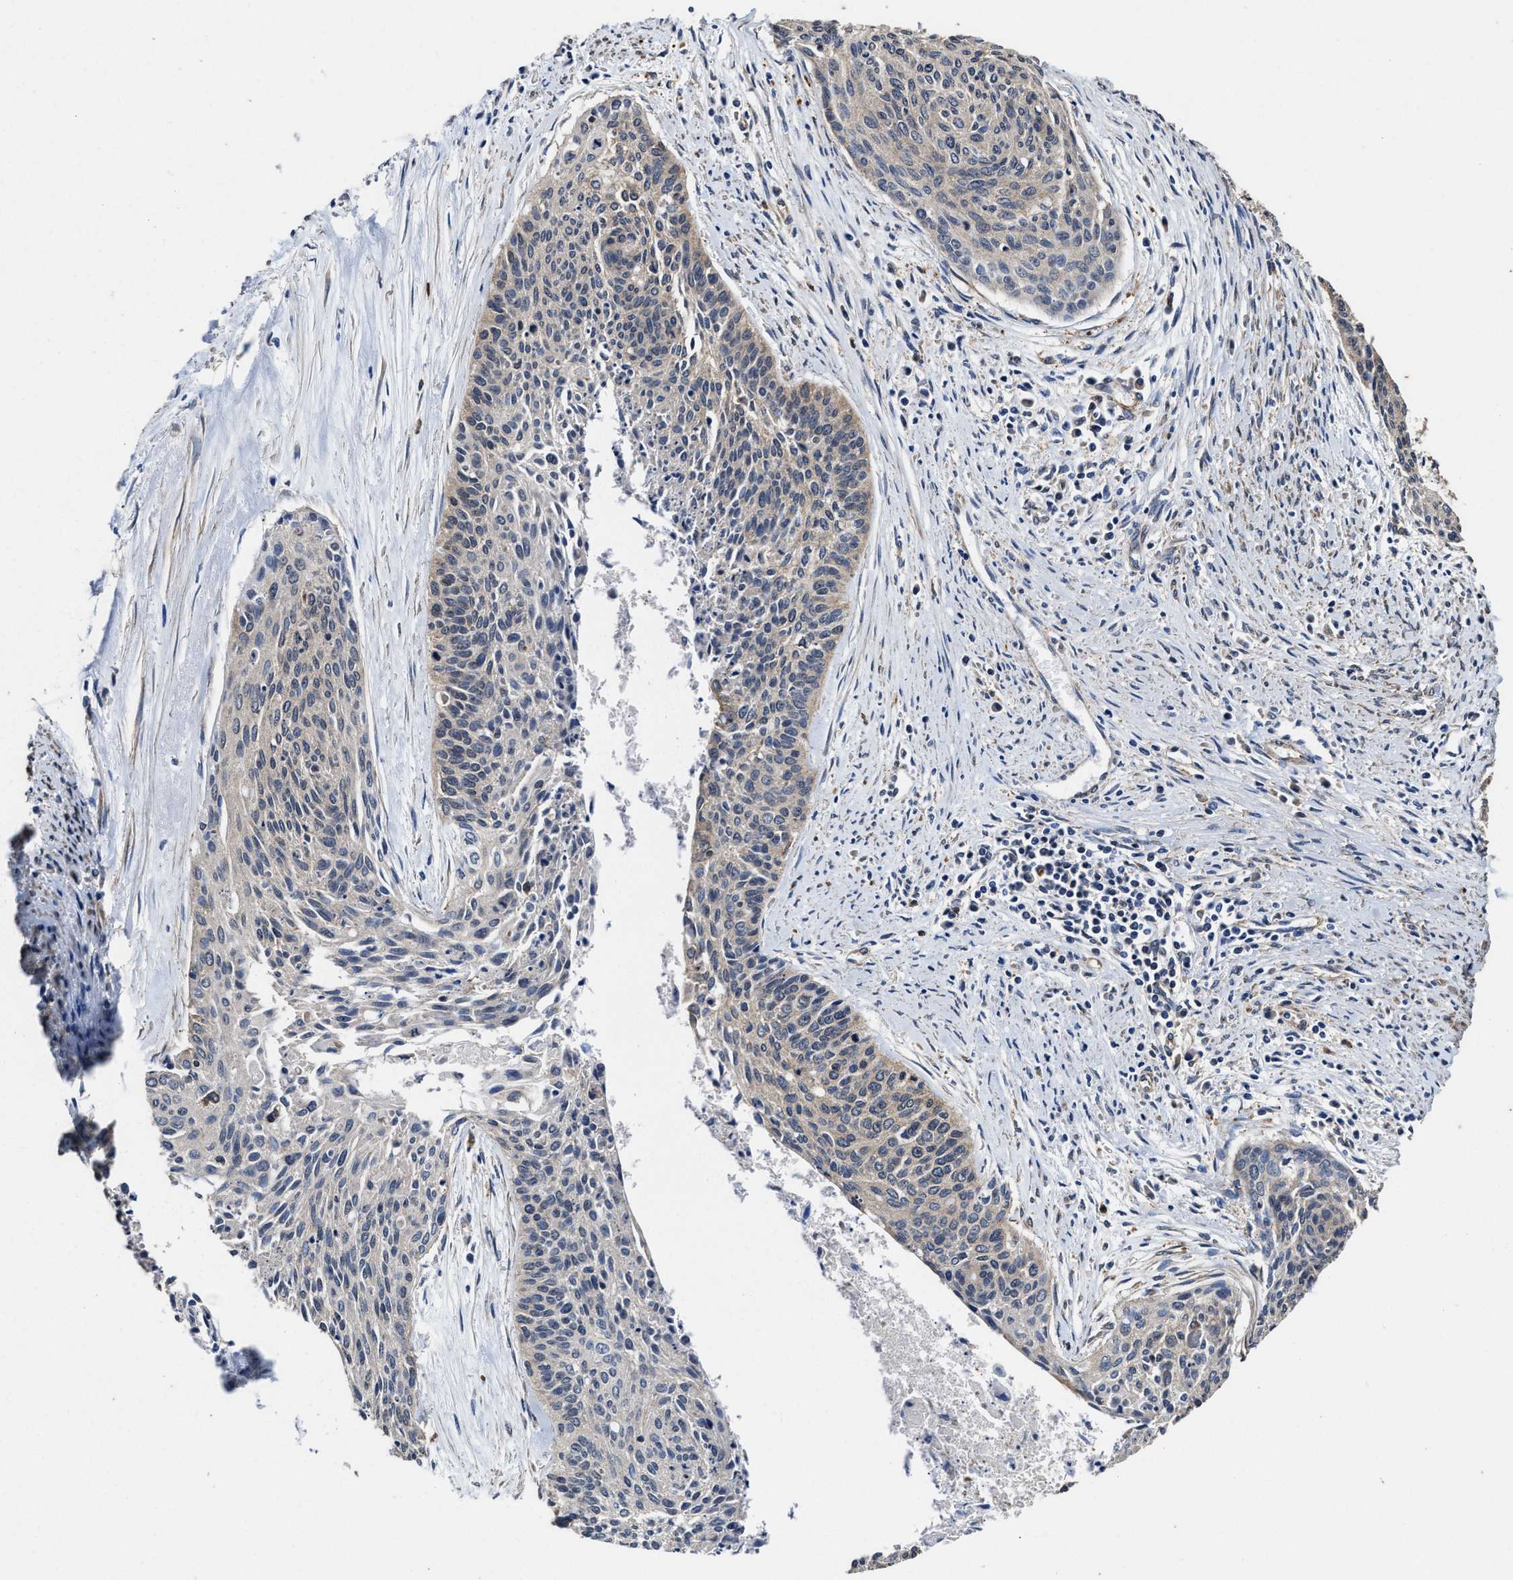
{"staining": {"intensity": "weak", "quantity": "<25%", "location": "cytoplasmic/membranous"}, "tissue": "cervical cancer", "cell_type": "Tumor cells", "image_type": "cancer", "snomed": [{"axis": "morphology", "description": "Squamous cell carcinoma, NOS"}, {"axis": "topography", "description": "Cervix"}], "caption": "The IHC micrograph has no significant expression in tumor cells of cervical cancer (squamous cell carcinoma) tissue. Brightfield microscopy of IHC stained with DAB (3,3'-diaminobenzidine) (brown) and hematoxylin (blue), captured at high magnification.", "gene": "SFXN4", "patient": {"sex": "female", "age": 55}}